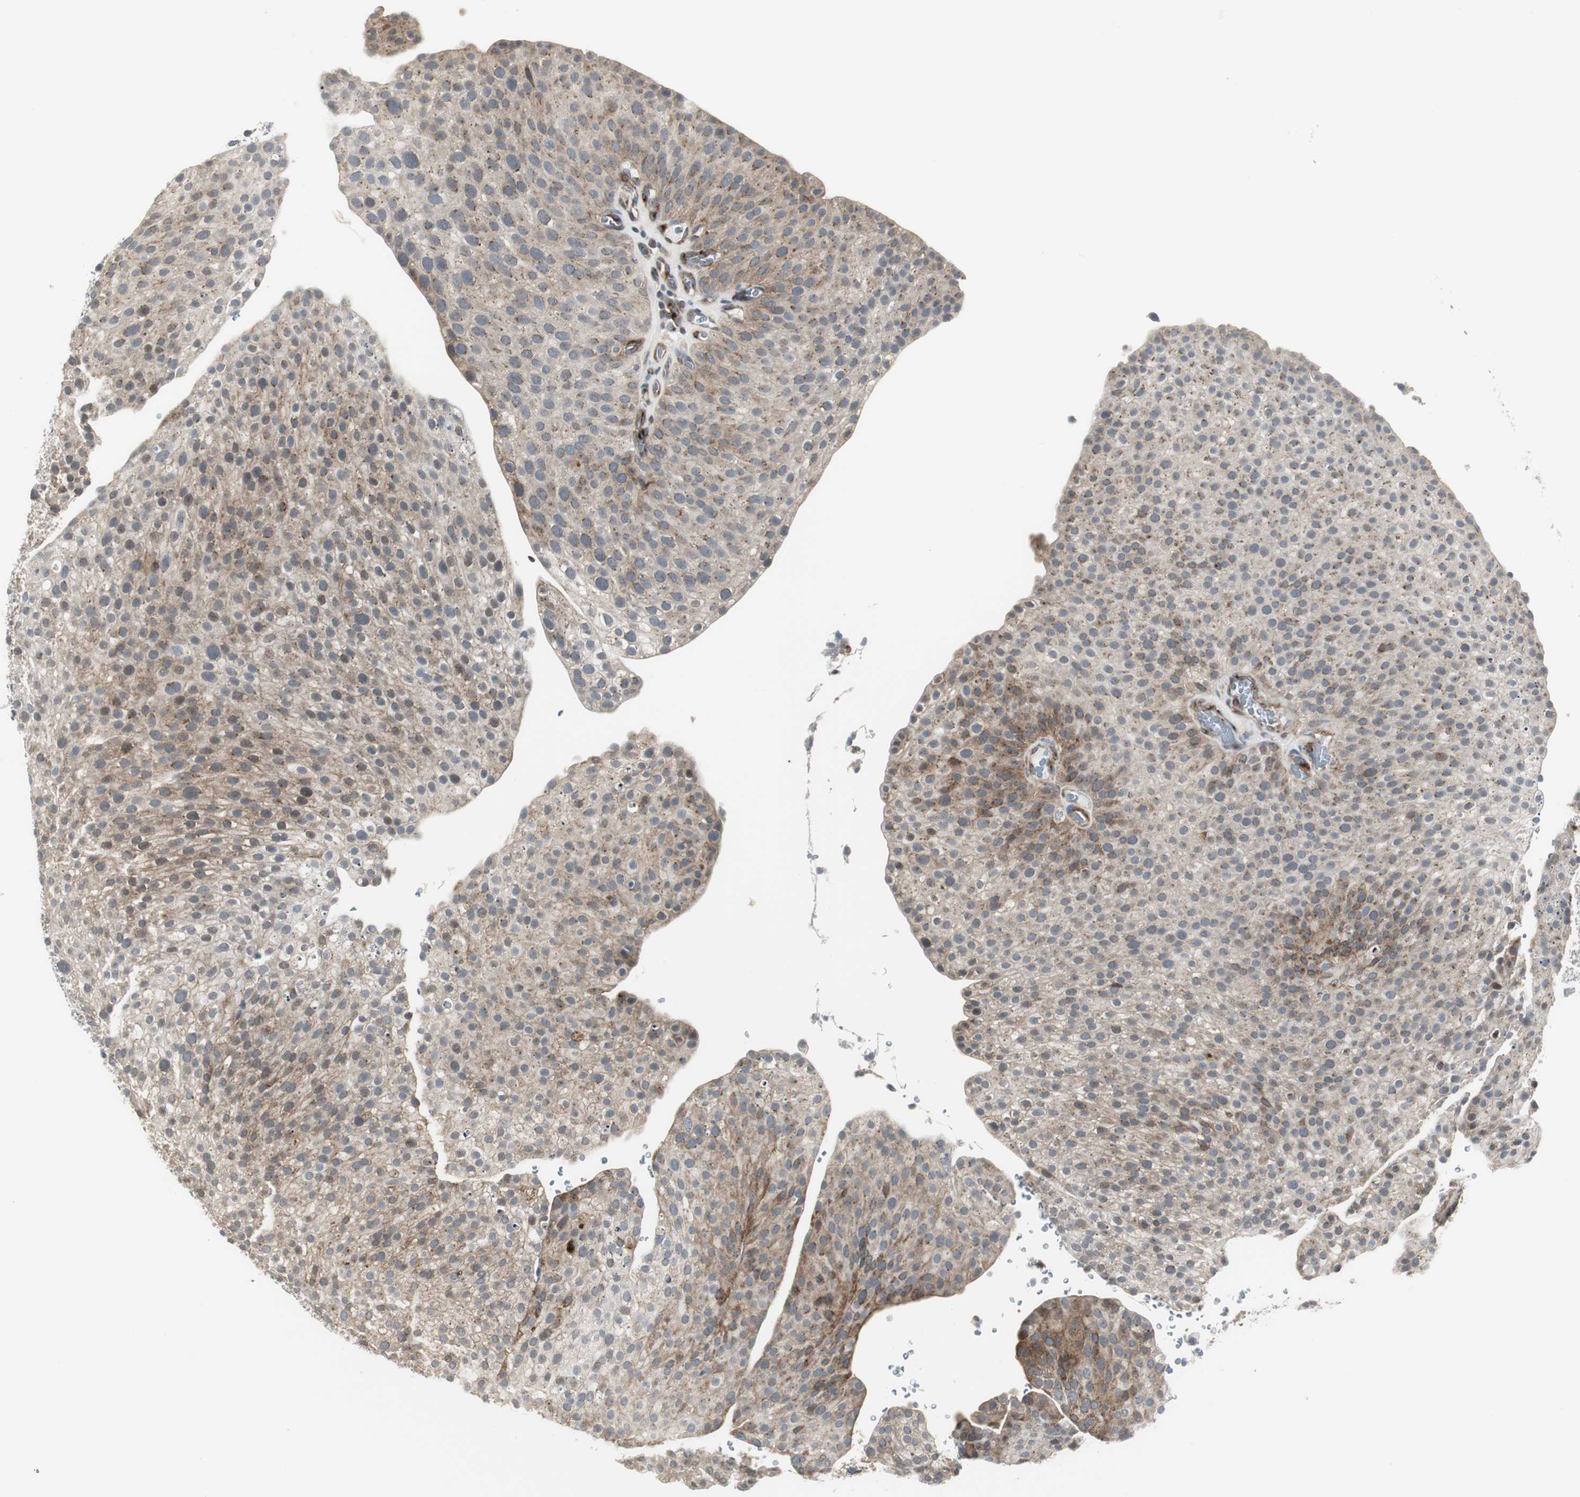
{"staining": {"intensity": "weak", "quantity": "25%-75%", "location": "cytoplasmic/membranous"}, "tissue": "urothelial cancer", "cell_type": "Tumor cells", "image_type": "cancer", "snomed": [{"axis": "morphology", "description": "Urothelial carcinoma, Low grade"}, {"axis": "topography", "description": "Smooth muscle"}, {"axis": "topography", "description": "Urinary bladder"}], "caption": "Human urothelial cancer stained with a brown dye reveals weak cytoplasmic/membranous positive staining in about 25%-75% of tumor cells.", "gene": "SCYL3", "patient": {"sex": "male", "age": 60}}